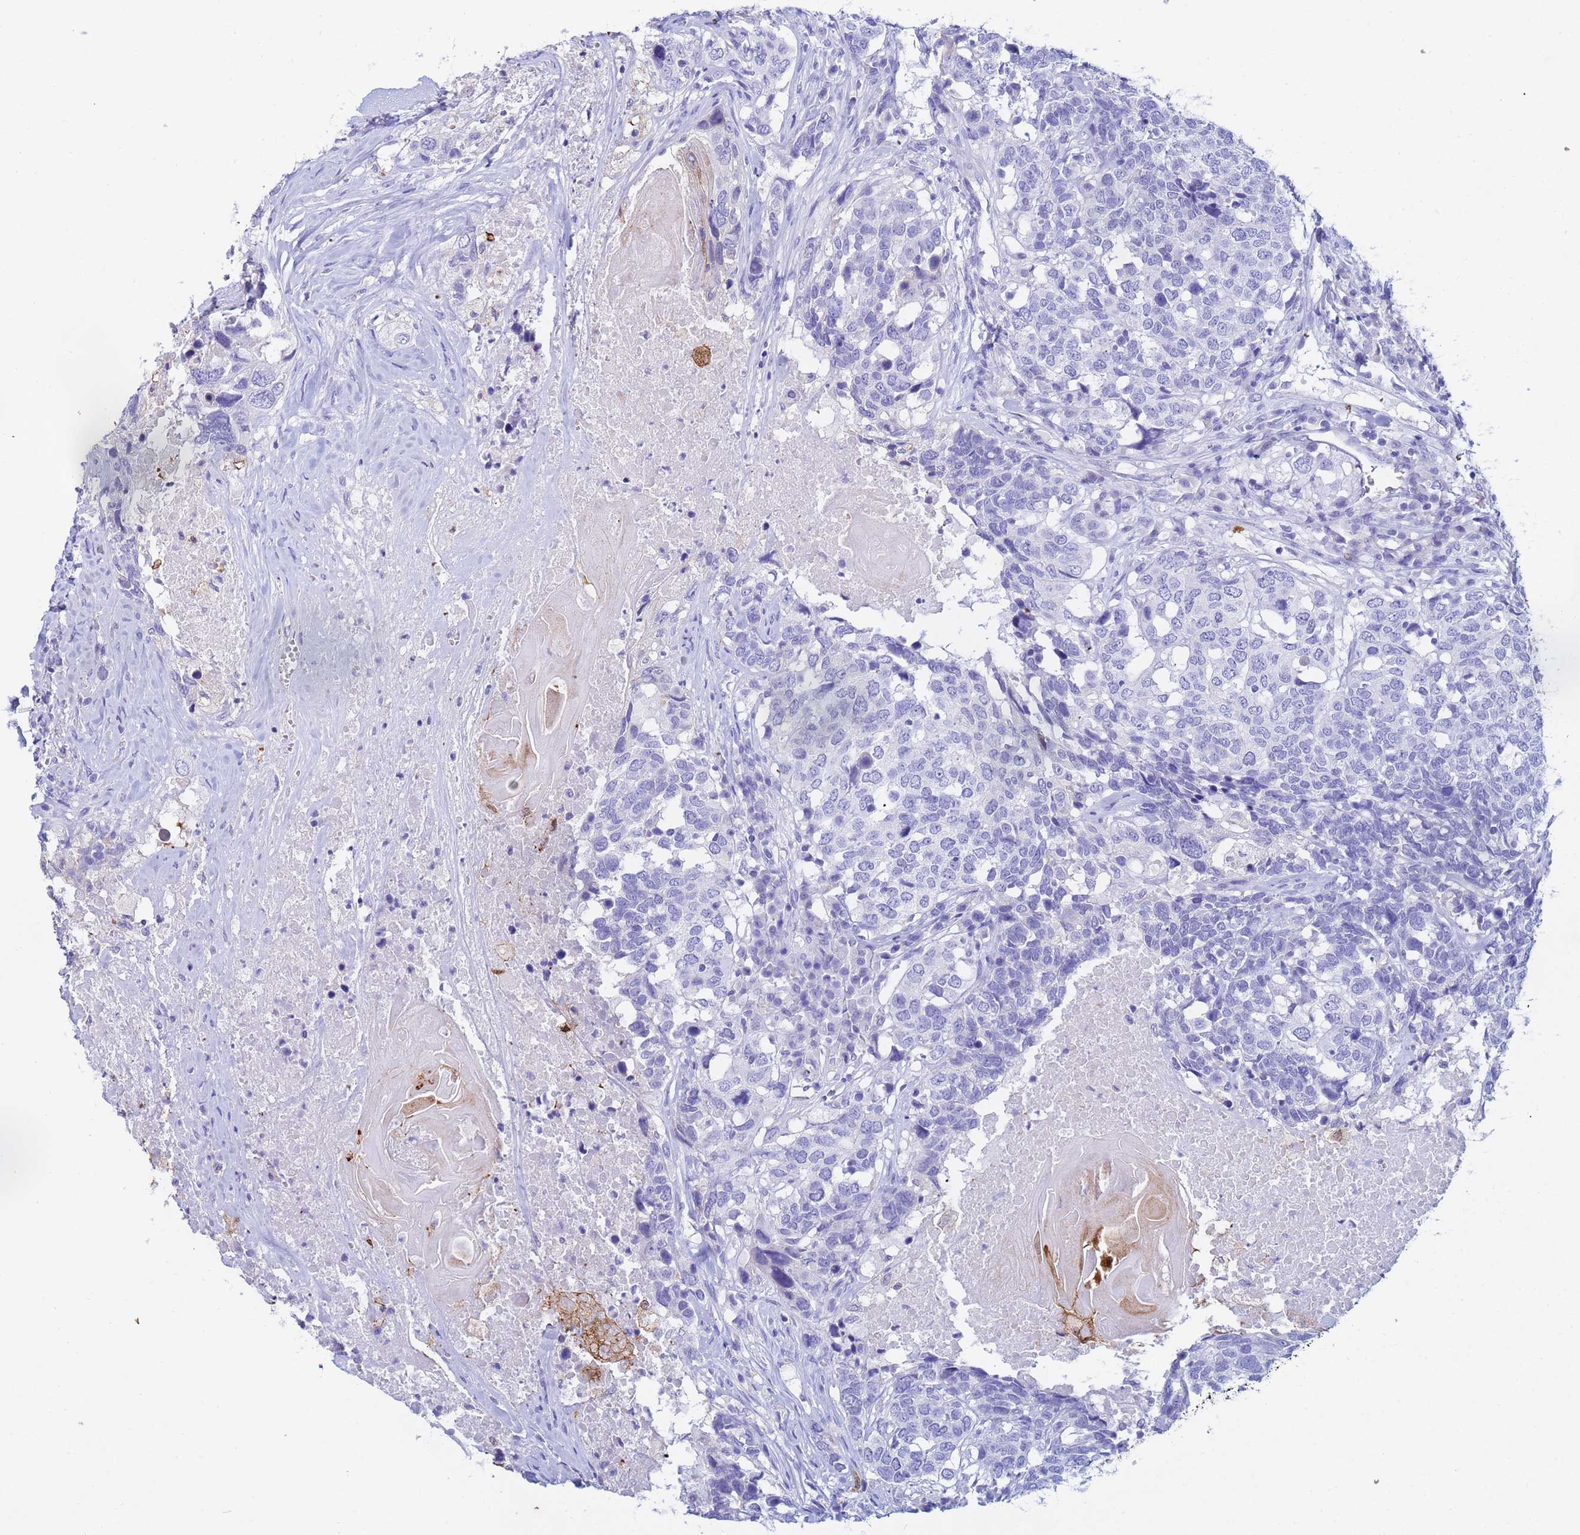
{"staining": {"intensity": "negative", "quantity": "none", "location": "none"}, "tissue": "head and neck cancer", "cell_type": "Tumor cells", "image_type": "cancer", "snomed": [{"axis": "morphology", "description": "Squamous cell carcinoma, NOS"}, {"axis": "topography", "description": "Head-Neck"}], "caption": "DAB (3,3'-diaminobenzidine) immunohistochemical staining of squamous cell carcinoma (head and neck) demonstrates no significant expression in tumor cells.", "gene": "CSTB", "patient": {"sex": "male", "age": 66}}